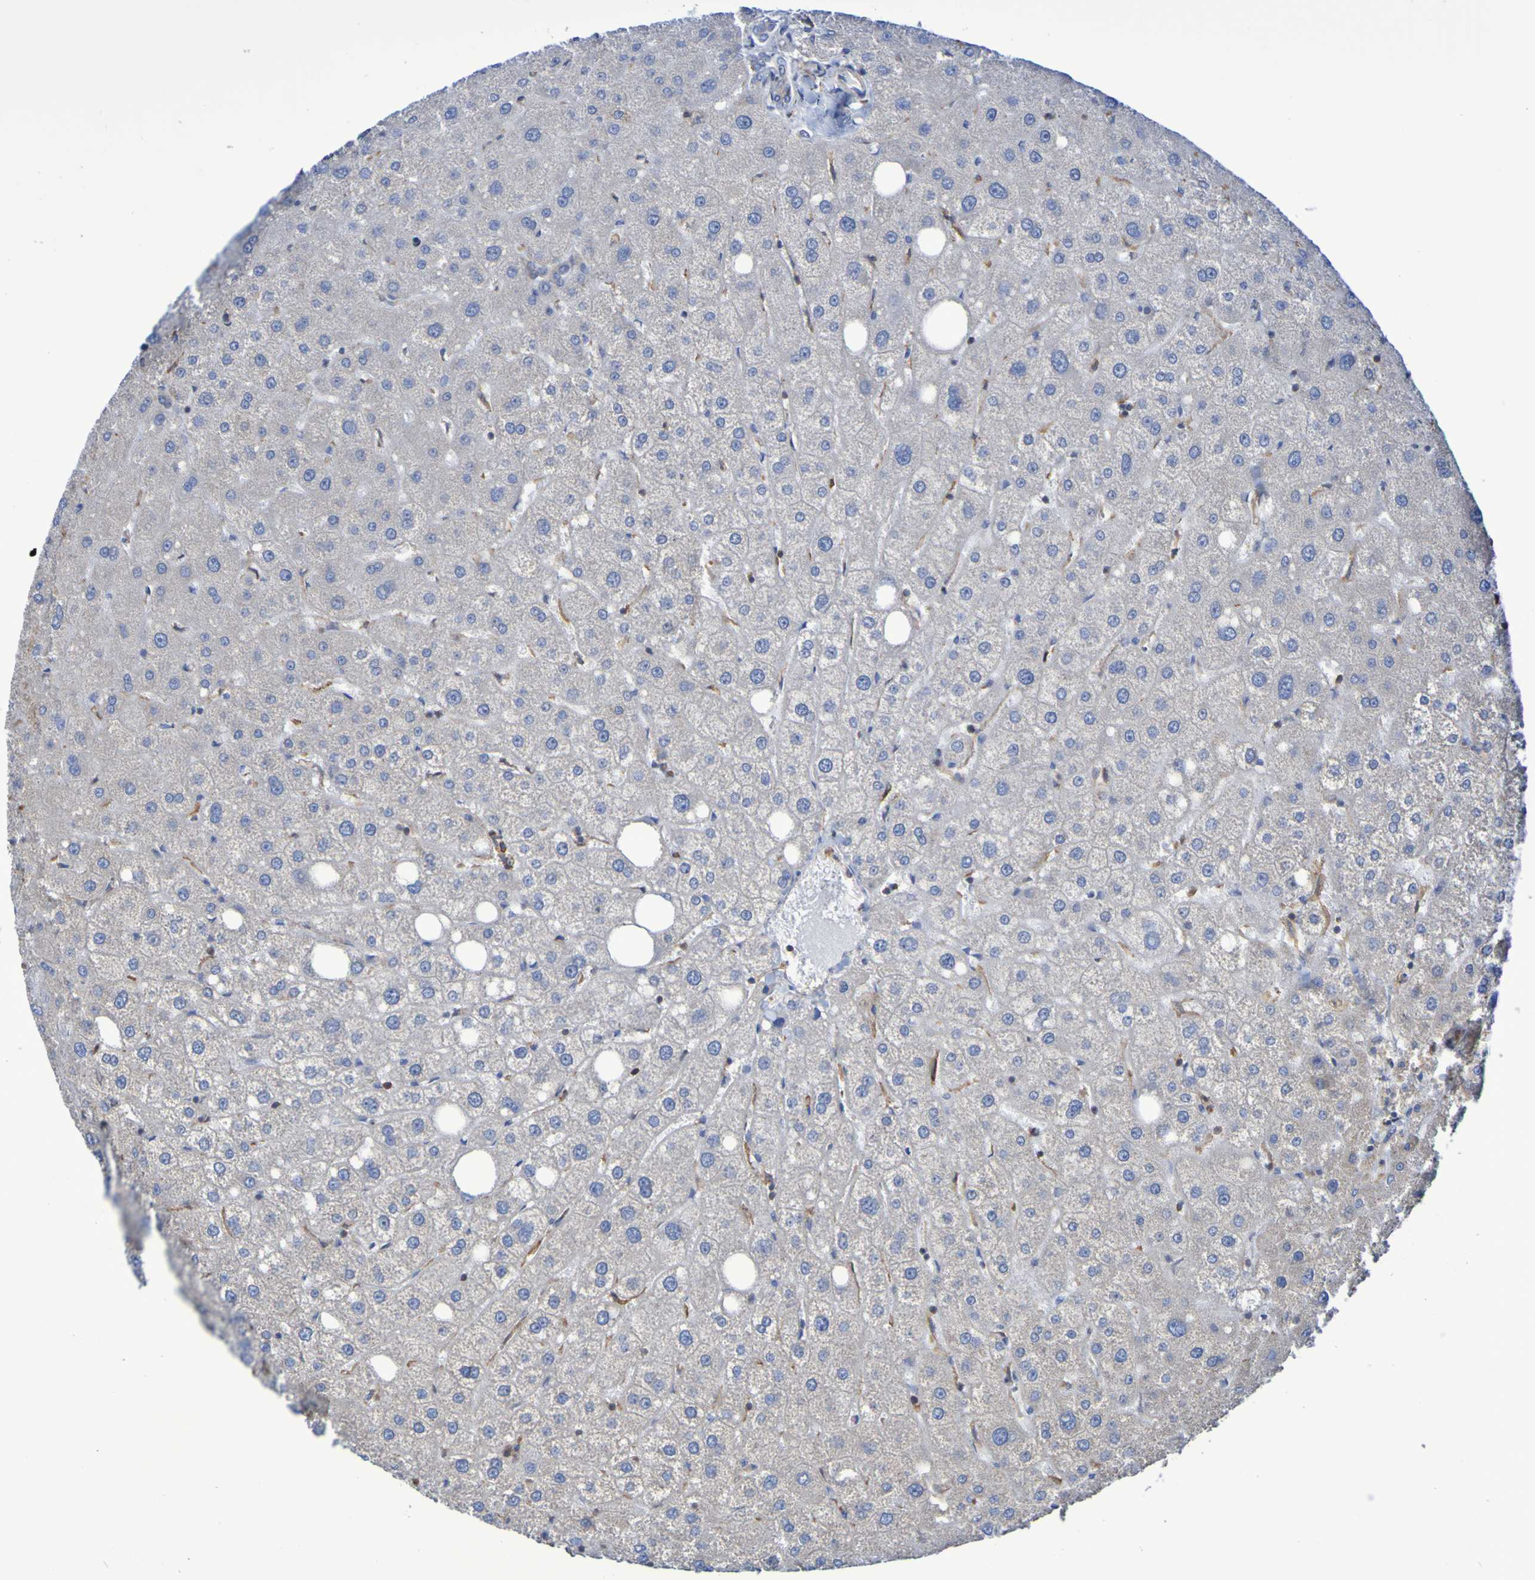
{"staining": {"intensity": "weak", "quantity": "<25%", "location": "cytoplasmic/membranous"}, "tissue": "liver", "cell_type": "Cholangiocytes", "image_type": "normal", "snomed": [{"axis": "morphology", "description": "Normal tissue, NOS"}, {"axis": "topography", "description": "Liver"}], "caption": "This is an immunohistochemistry image of benign liver. There is no staining in cholangiocytes.", "gene": "SYNJ1", "patient": {"sex": "male", "age": 73}}